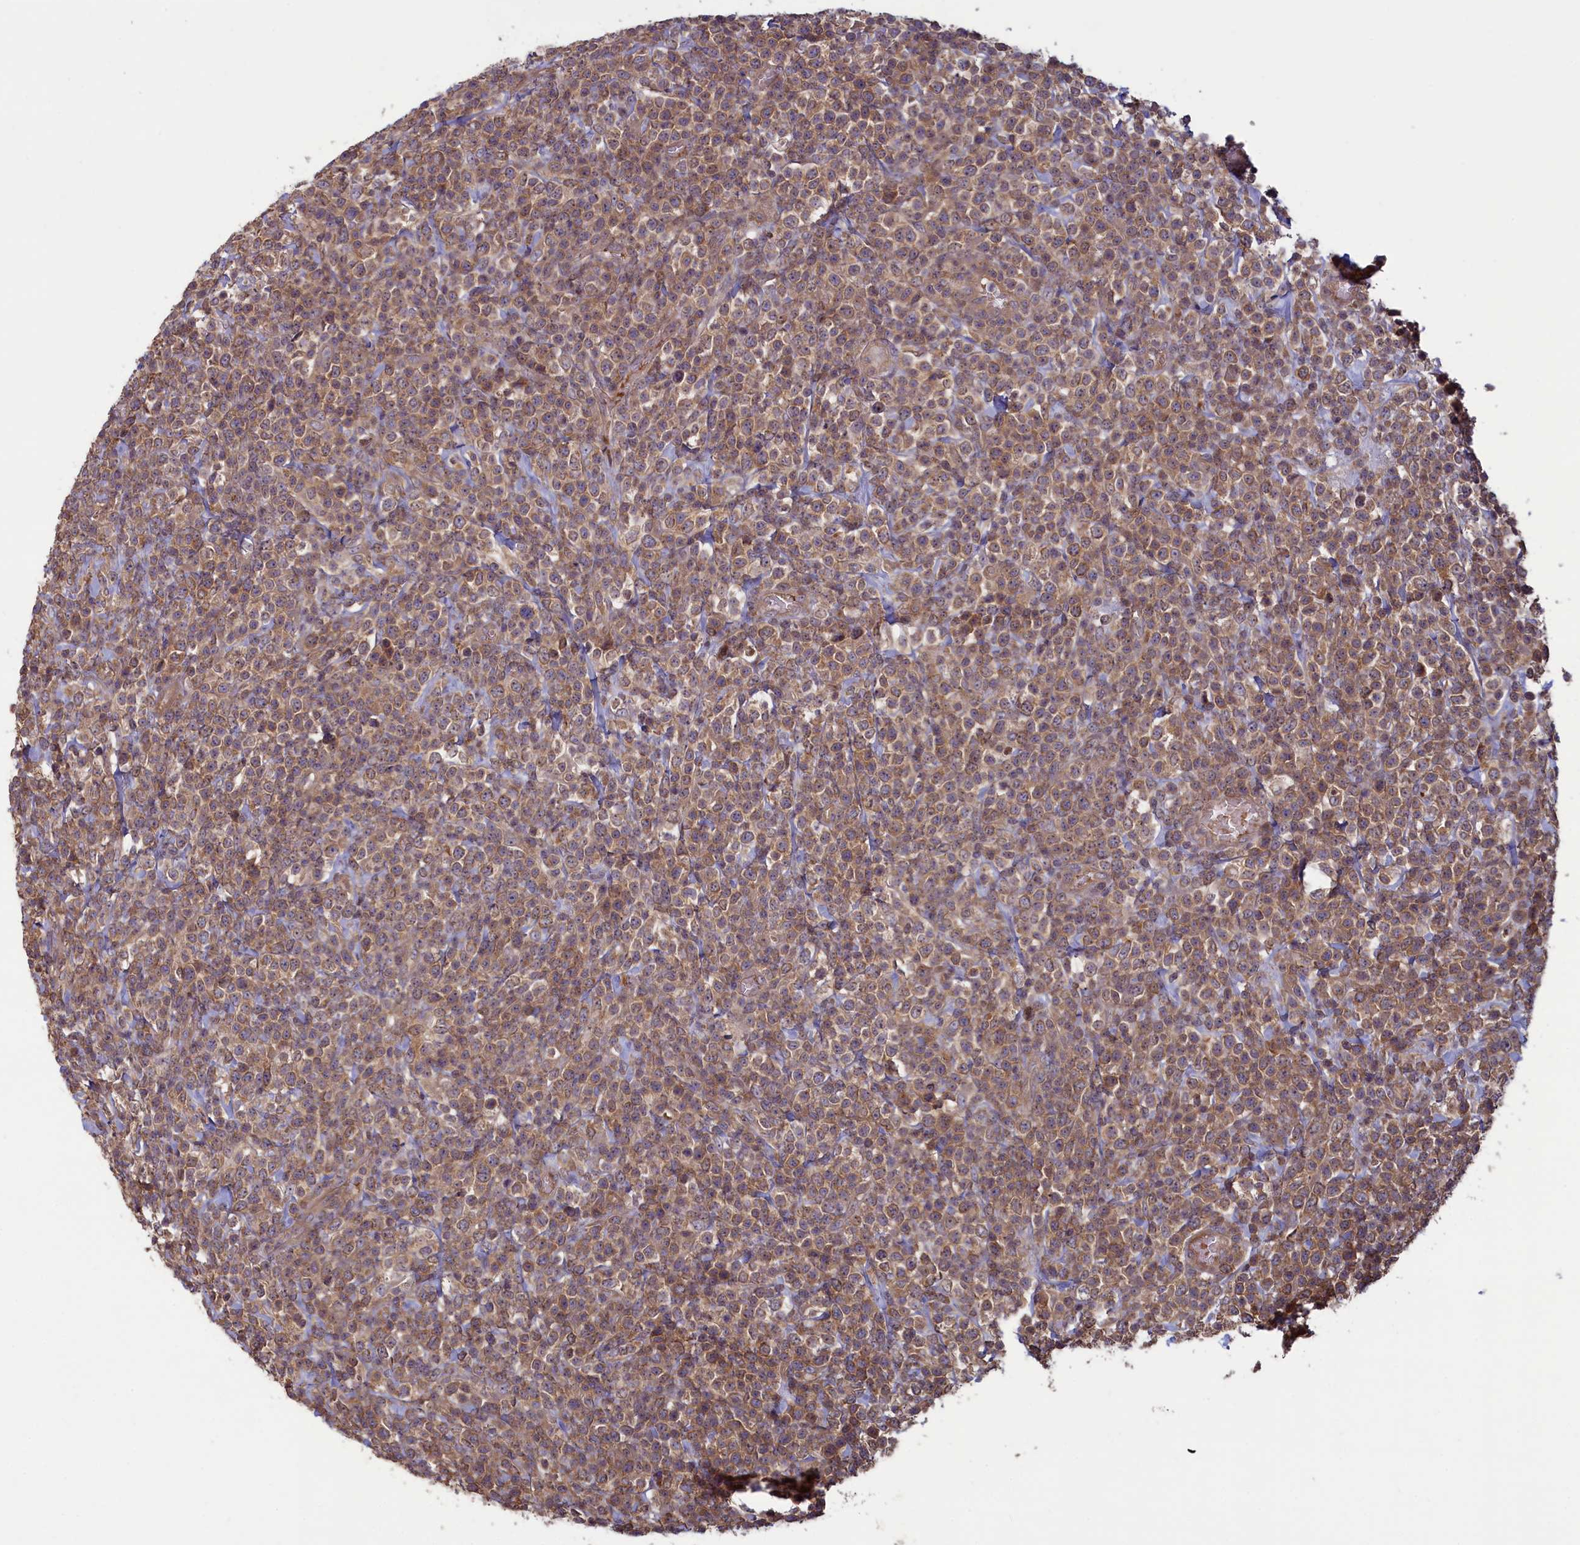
{"staining": {"intensity": "weak", "quantity": ">75%", "location": "cytoplasmic/membranous"}, "tissue": "lymphoma", "cell_type": "Tumor cells", "image_type": "cancer", "snomed": [{"axis": "morphology", "description": "Malignant lymphoma, non-Hodgkin's type, High grade"}, {"axis": "topography", "description": "Colon"}], "caption": "High-power microscopy captured an immunohistochemistry micrograph of lymphoma, revealing weak cytoplasmic/membranous staining in about >75% of tumor cells.", "gene": "CIAO2B", "patient": {"sex": "female", "age": 53}}